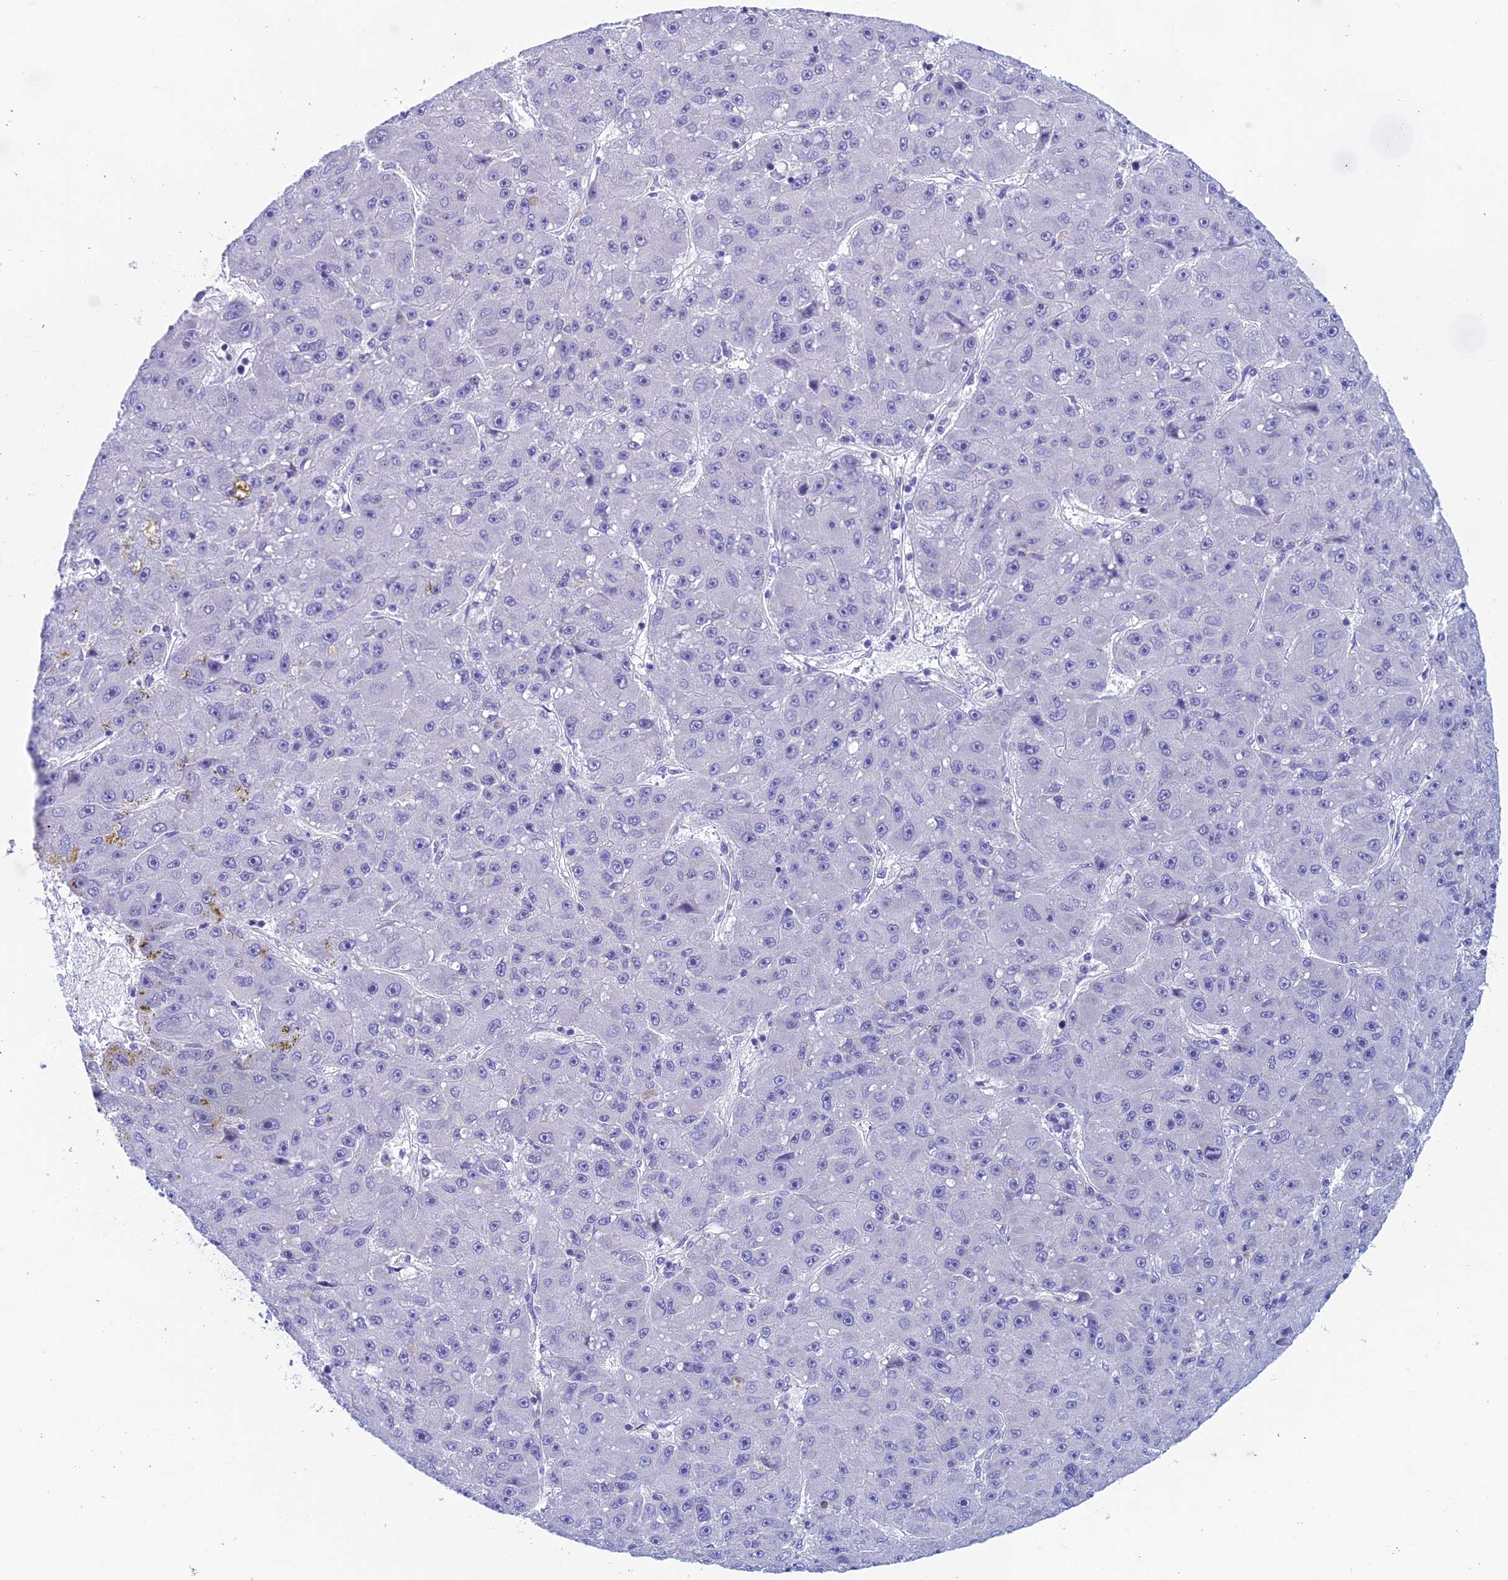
{"staining": {"intensity": "negative", "quantity": "none", "location": "none"}, "tissue": "liver cancer", "cell_type": "Tumor cells", "image_type": "cancer", "snomed": [{"axis": "morphology", "description": "Carcinoma, Hepatocellular, NOS"}, {"axis": "topography", "description": "Liver"}], "caption": "Histopathology image shows no protein expression in tumor cells of liver cancer tissue. (DAB immunohistochemistry visualized using brightfield microscopy, high magnification).", "gene": "REEP4", "patient": {"sex": "male", "age": 67}}